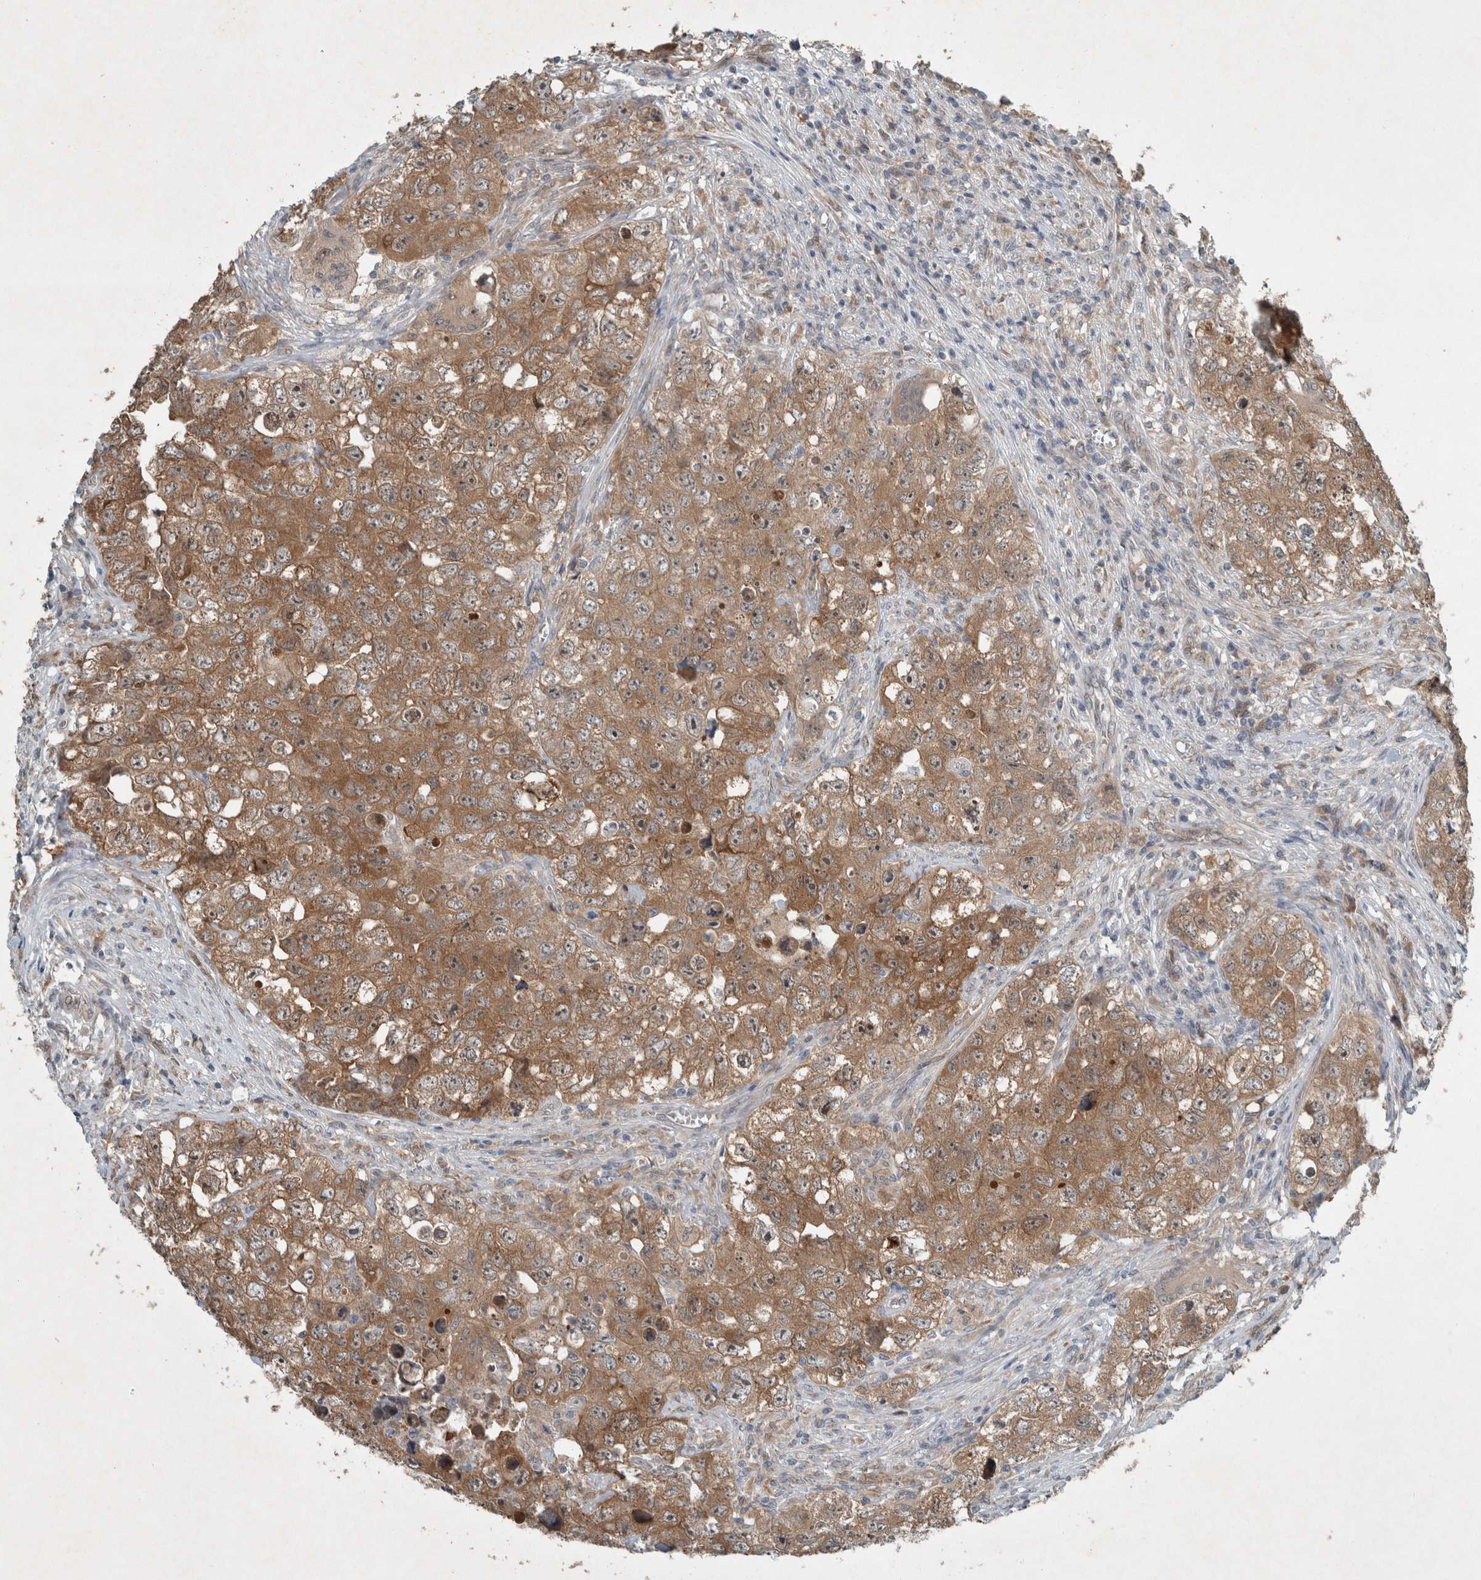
{"staining": {"intensity": "moderate", "quantity": ">75%", "location": "cytoplasmic/membranous"}, "tissue": "testis cancer", "cell_type": "Tumor cells", "image_type": "cancer", "snomed": [{"axis": "morphology", "description": "Seminoma, NOS"}, {"axis": "morphology", "description": "Carcinoma, Embryonal, NOS"}, {"axis": "topography", "description": "Testis"}], "caption": "Immunohistochemical staining of human seminoma (testis) reveals medium levels of moderate cytoplasmic/membranous protein positivity in about >75% of tumor cells.", "gene": "RALGDS", "patient": {"sex": "male", "age": 43}}